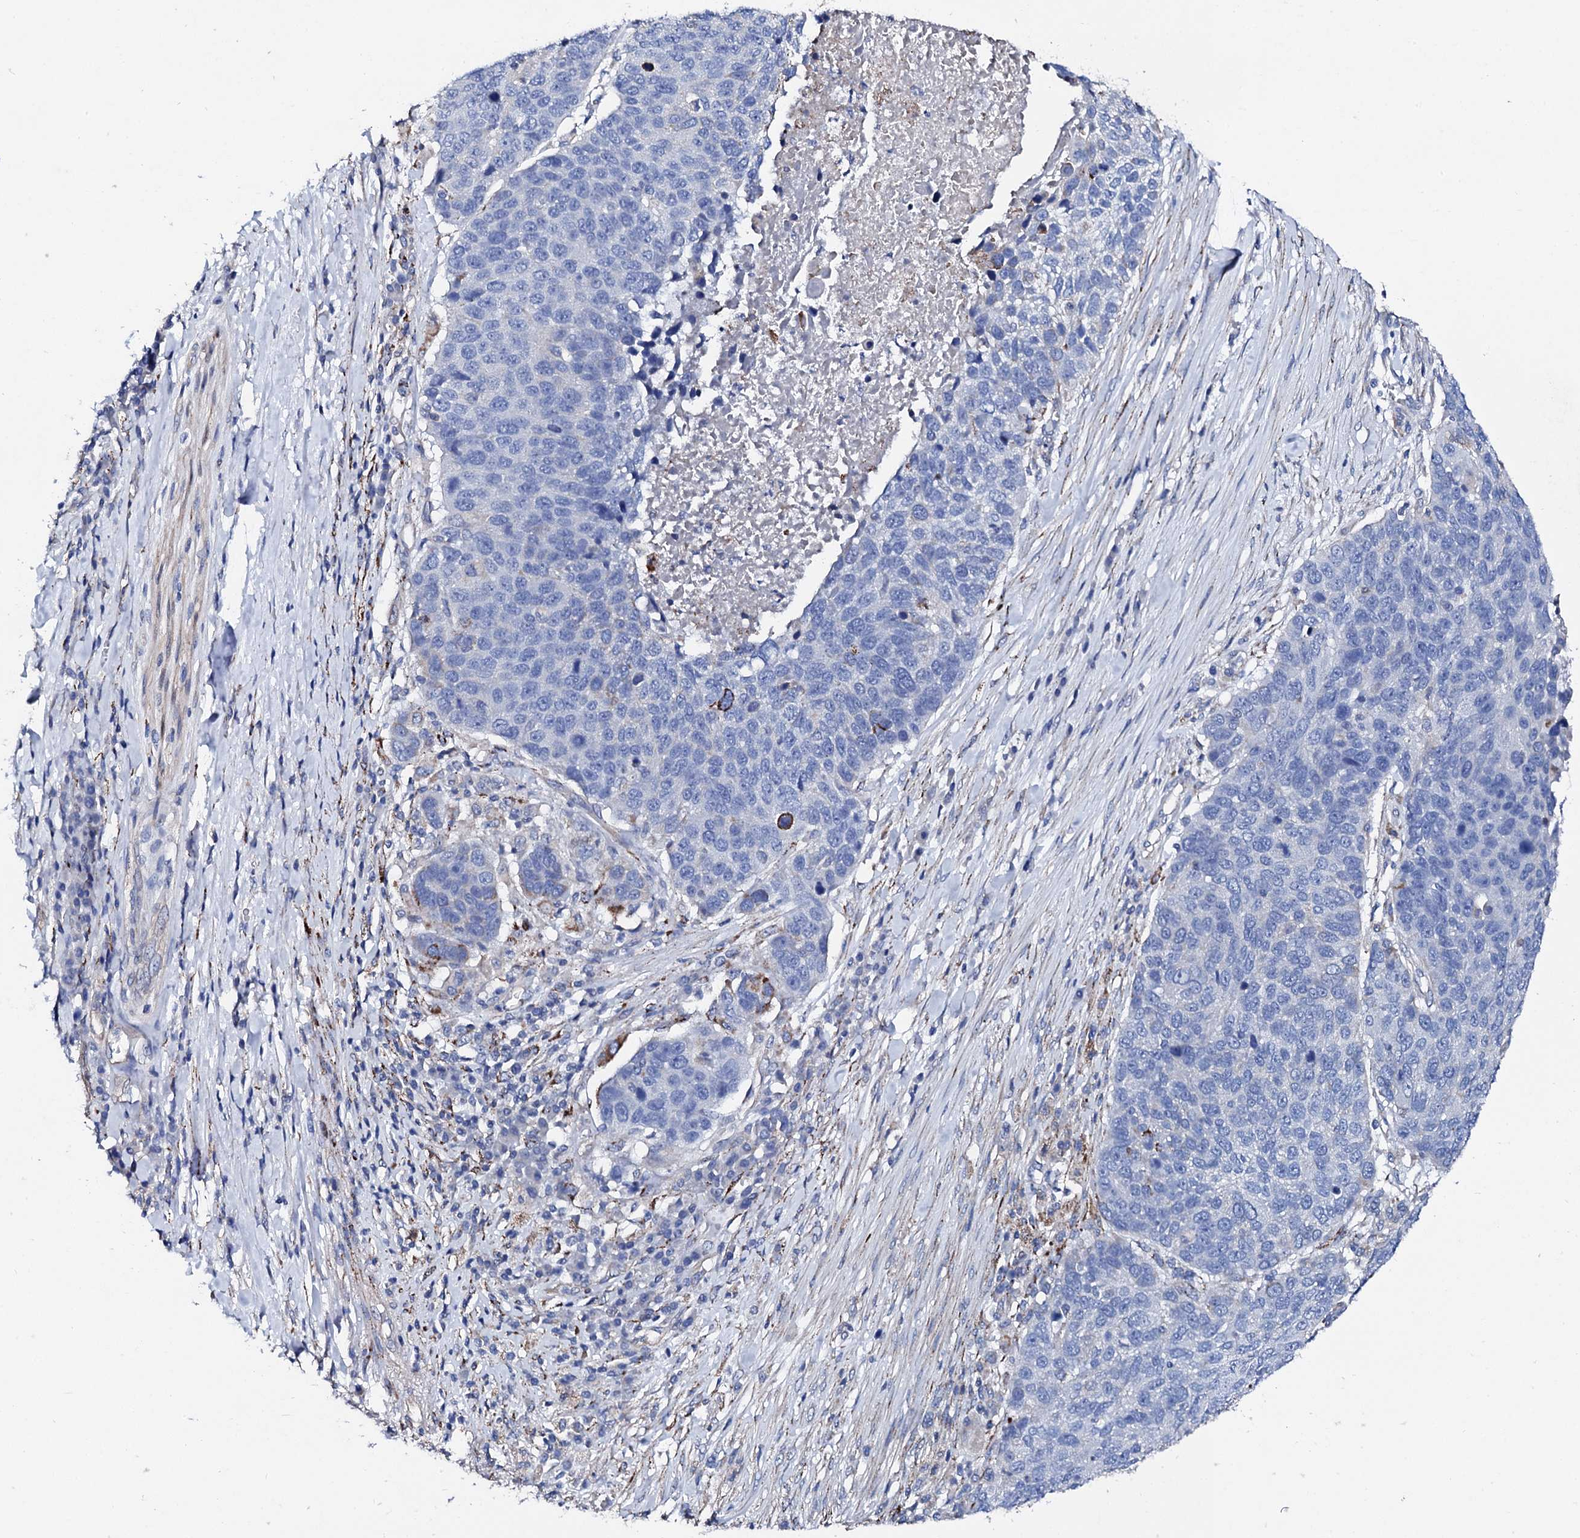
{"staining": {"intensity": "negative", "quantity": "none", "location": "none"}, "tissue": "lung cancer", "cell_type": "Tumor cells", "image_type": "cancer", "snomed": [{"axis": "morphology", "description": "Normal tissue, NOS"}, {"axis": "morphology", "description": "Squamous cell carcinoma, NOS"}, {"axis": "topography", "description": "Lymph node"}, {"axis": "topography", "description": "Lung"}], "caption": "Tumor cells are negative for brown protein staining in lung cancer.", "gene": "KLHL32", "patient": {"sex": "male", "age": 66}}